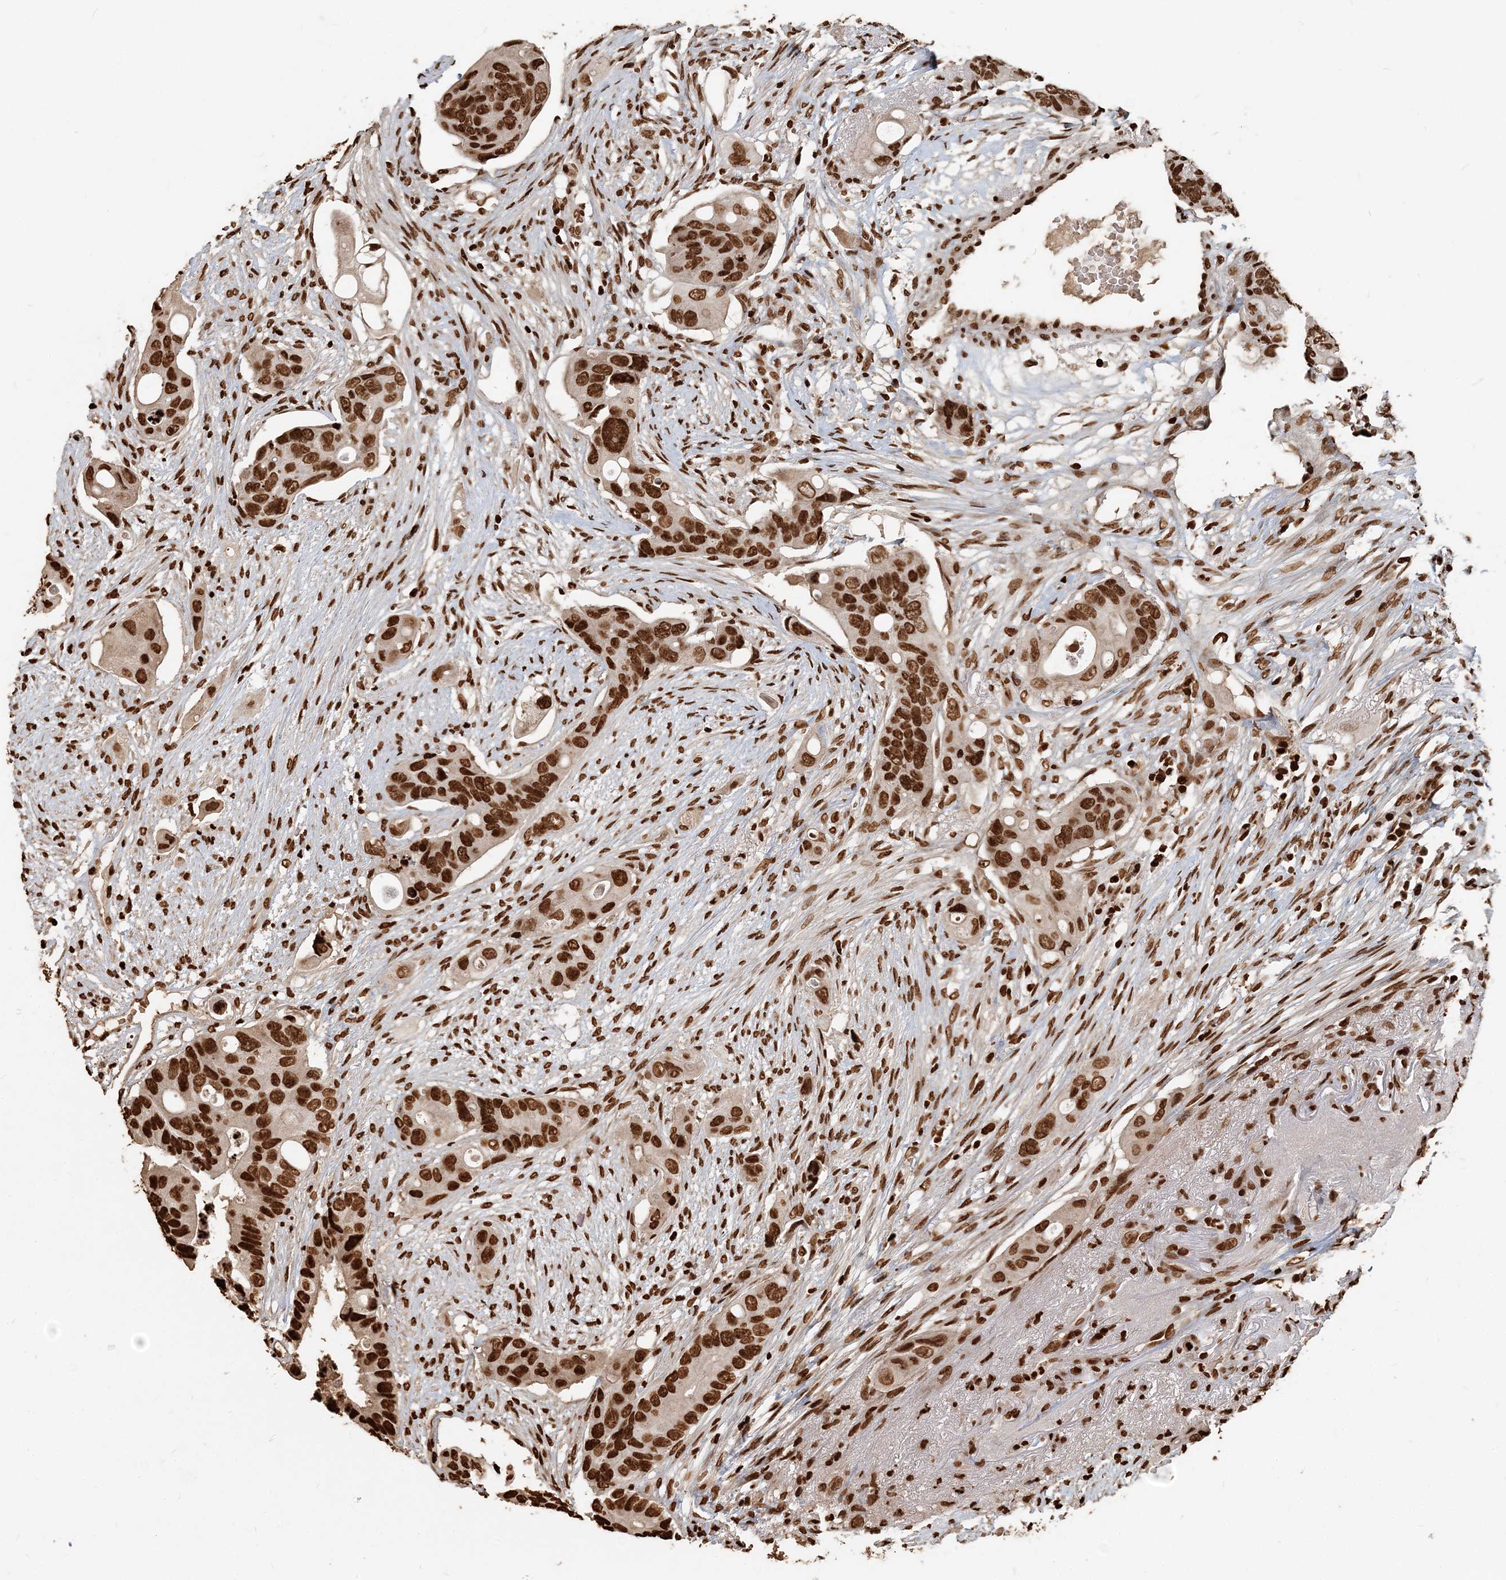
{"staining": {"intensity": "strong", "quantity": ">75%", "location": "nuclear"}, "tissue": "colorectal cancer", "cell_type": "Tumor cells", "image_type": "cancer", "snomed": [{"axis": "morphology", "description": "Adenocarcinoma, NOS"}, {"axis": "topography", "description": "Colon"}], "caption": "Colorectal cancer (adenocarcinoma) tissue displays strong nuclear expression in approximately >75% of tumor cells, visualized by immunohistochemistry.", "gene": "H3-3B", "patient": {"sex": "female", "age": 57}}